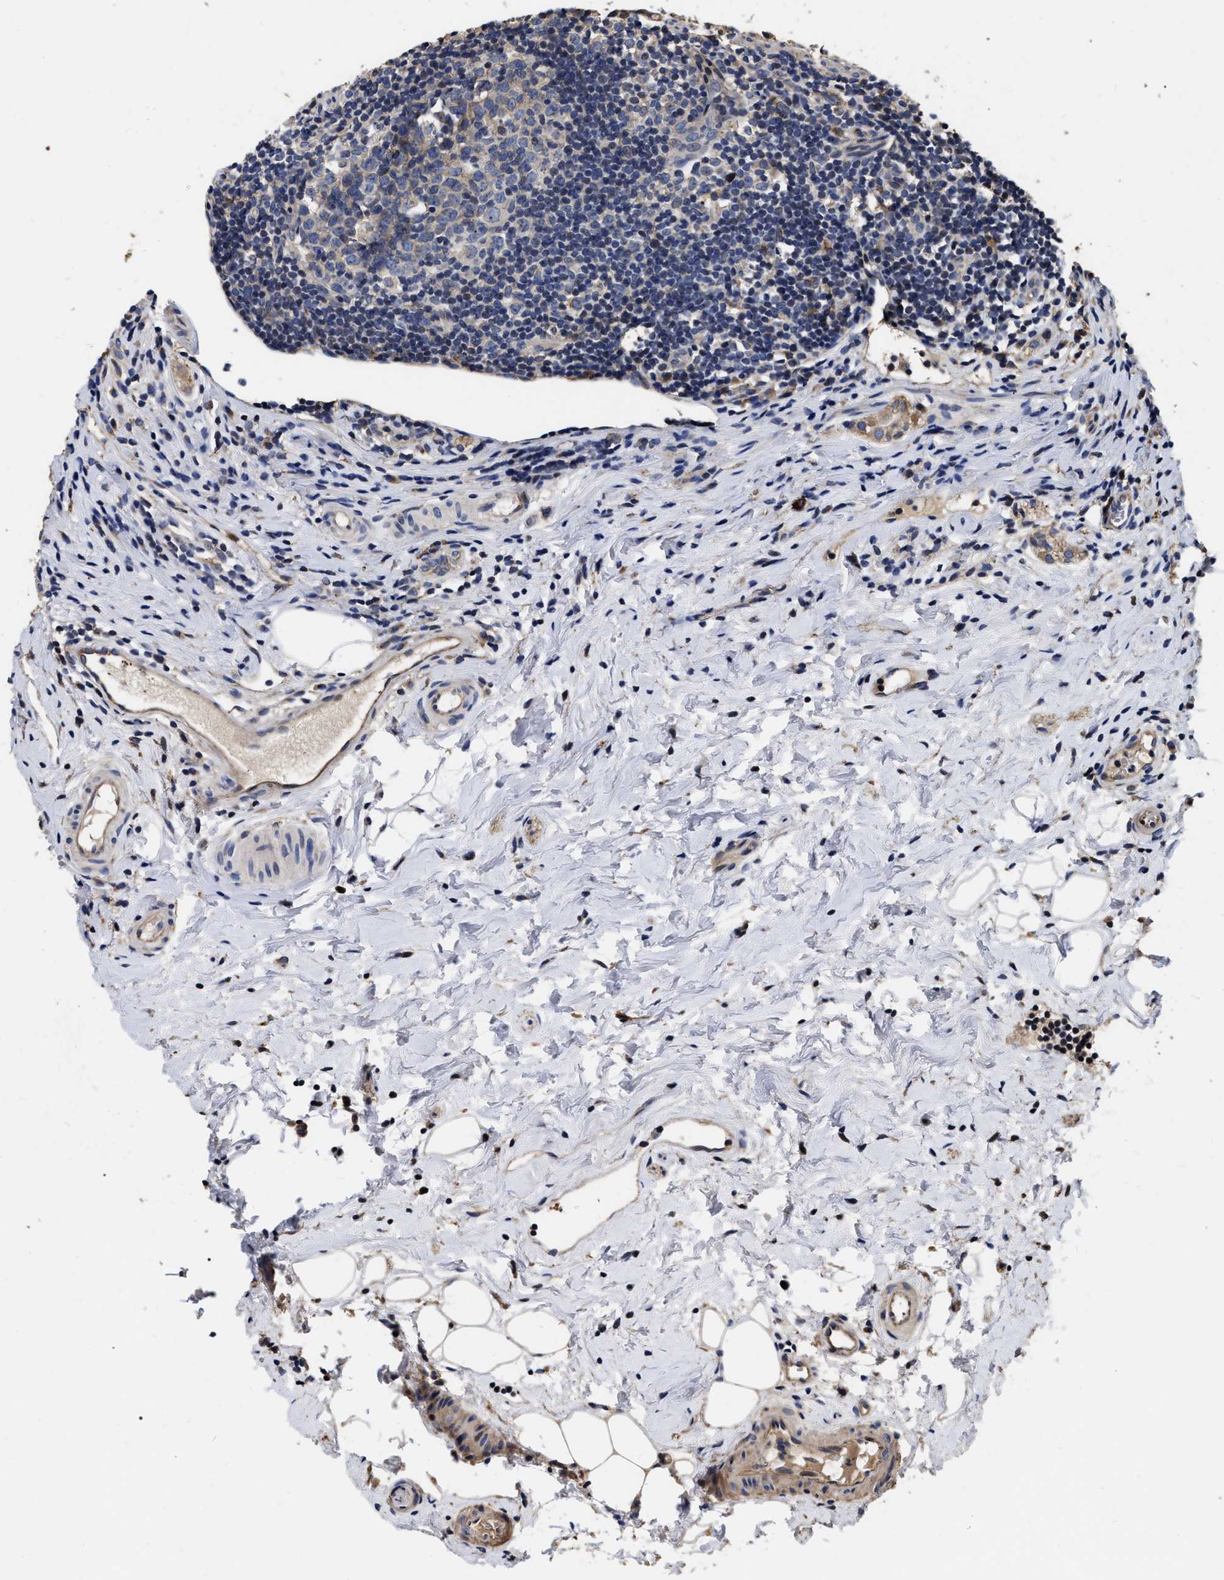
{"staining": {"intensity": "weak", "quantity": "<25%", "location": "cytoplasmic/membranous"}, "tissue": "appendix", "cell_type": "Glandular cells", "image_type": "normal", "snomed": [{"axis": "morphology", "description": "Normal tissue, NOS"}, {"axis": "topography", "description": "Appendix"}], "caption": "IHC of benign human appendix shows no positivity in glandular cells.", "gene": "ABCG8", "patient": {"sex": "female", "age": 20}}